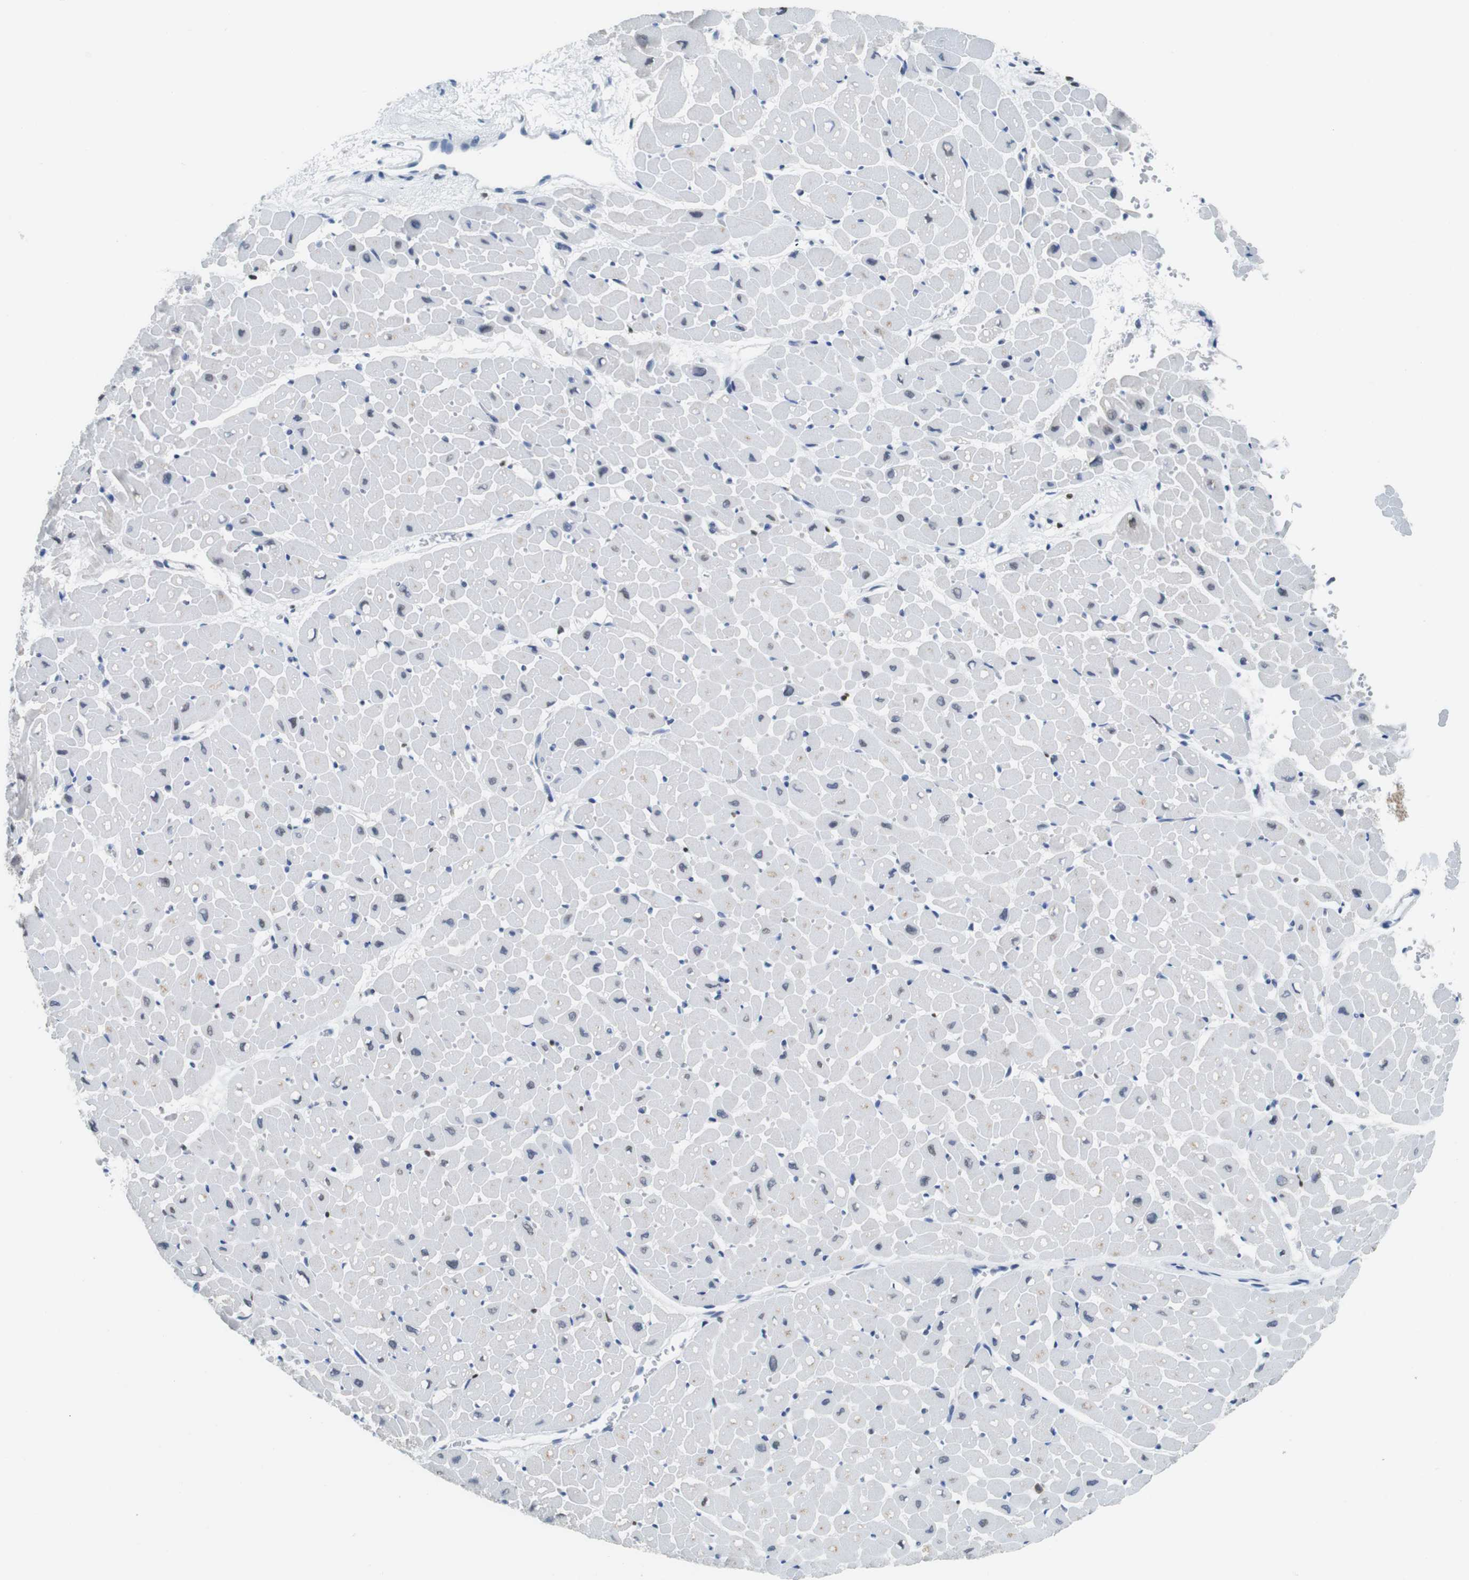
{"staining": {"intensity": "moderate", "quantity": "<25%", "location": "cytoplasmic/membranous"}, "tissue": "heart muscle", "cell_type": "Cardiomyocytes", "image_type": "normal", "snomed": [{"axis": "morphology", "description": "Normal tissue, NOS"}, {"axis": "topography", "description": "Heart"}], "caption": "Heart muscle stained for a protein exhibits moderate cytoplasmic/membranous positivity in cardiomyocytes. The staining was performed using DAB, with brown indicating positive protein expression. Nuclei are stained blue with hematoxylin.", "gene": "IRF8", "patient": {"sex": "male", "age": 45}}